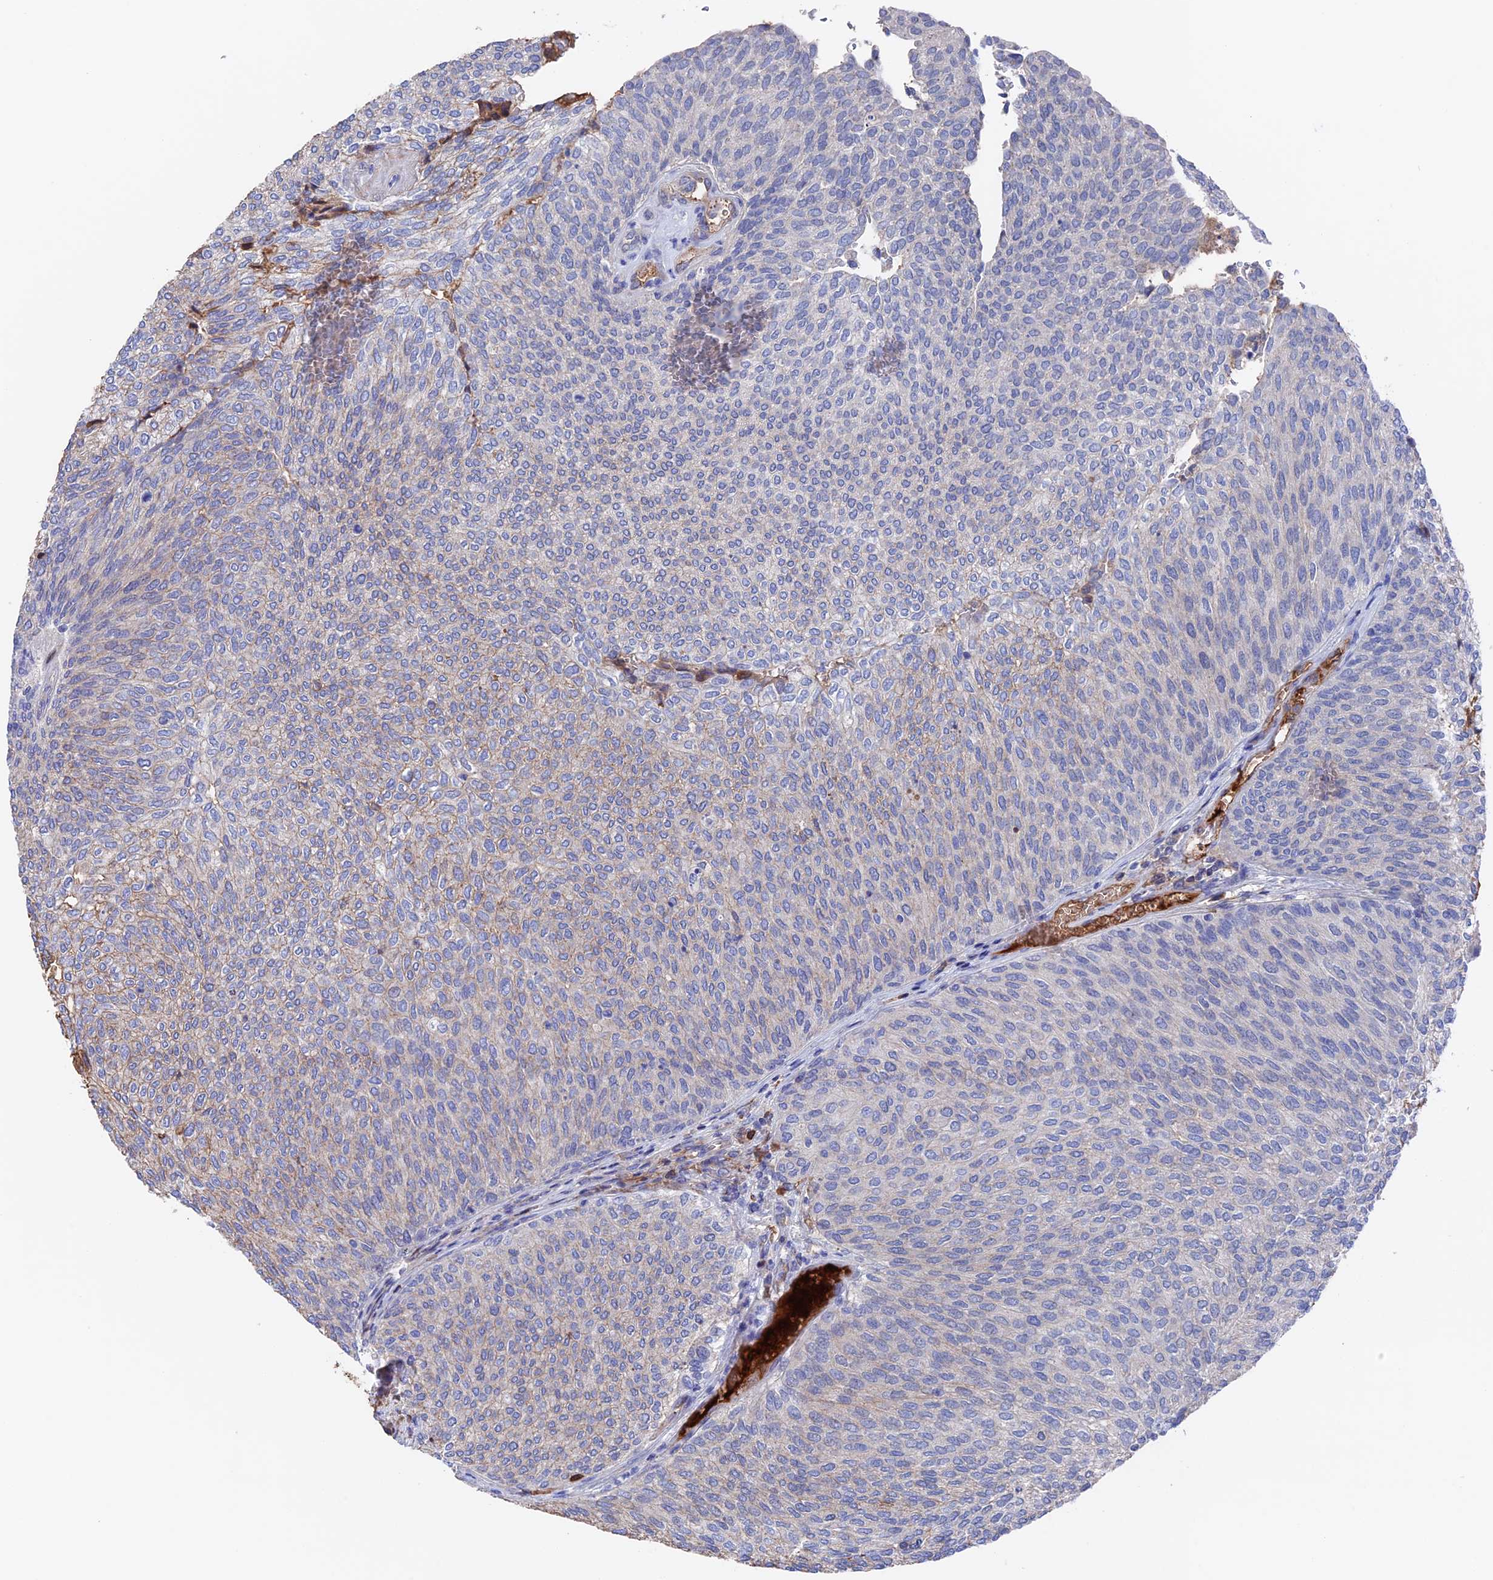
{"staining": {"intensity": "negative", "quantity": "none", "location": "none"}, "tissue": "urothelial cancer", "cell_type": "Tumor cells", "image_type": "cancer", "snomed": [{"axis": "morphology", "description": "Urothelial carcinoma, Low grade"}, {"axis": "topography", "description": "Urinary bladder"}], "caption": "The immunohistochemistry (IHC) histopathology image has no significant positivity in tumor cells of urothelial cancer tissue.", "gene": "HPF1", "patient": {"sex": "female", "age": 79}}